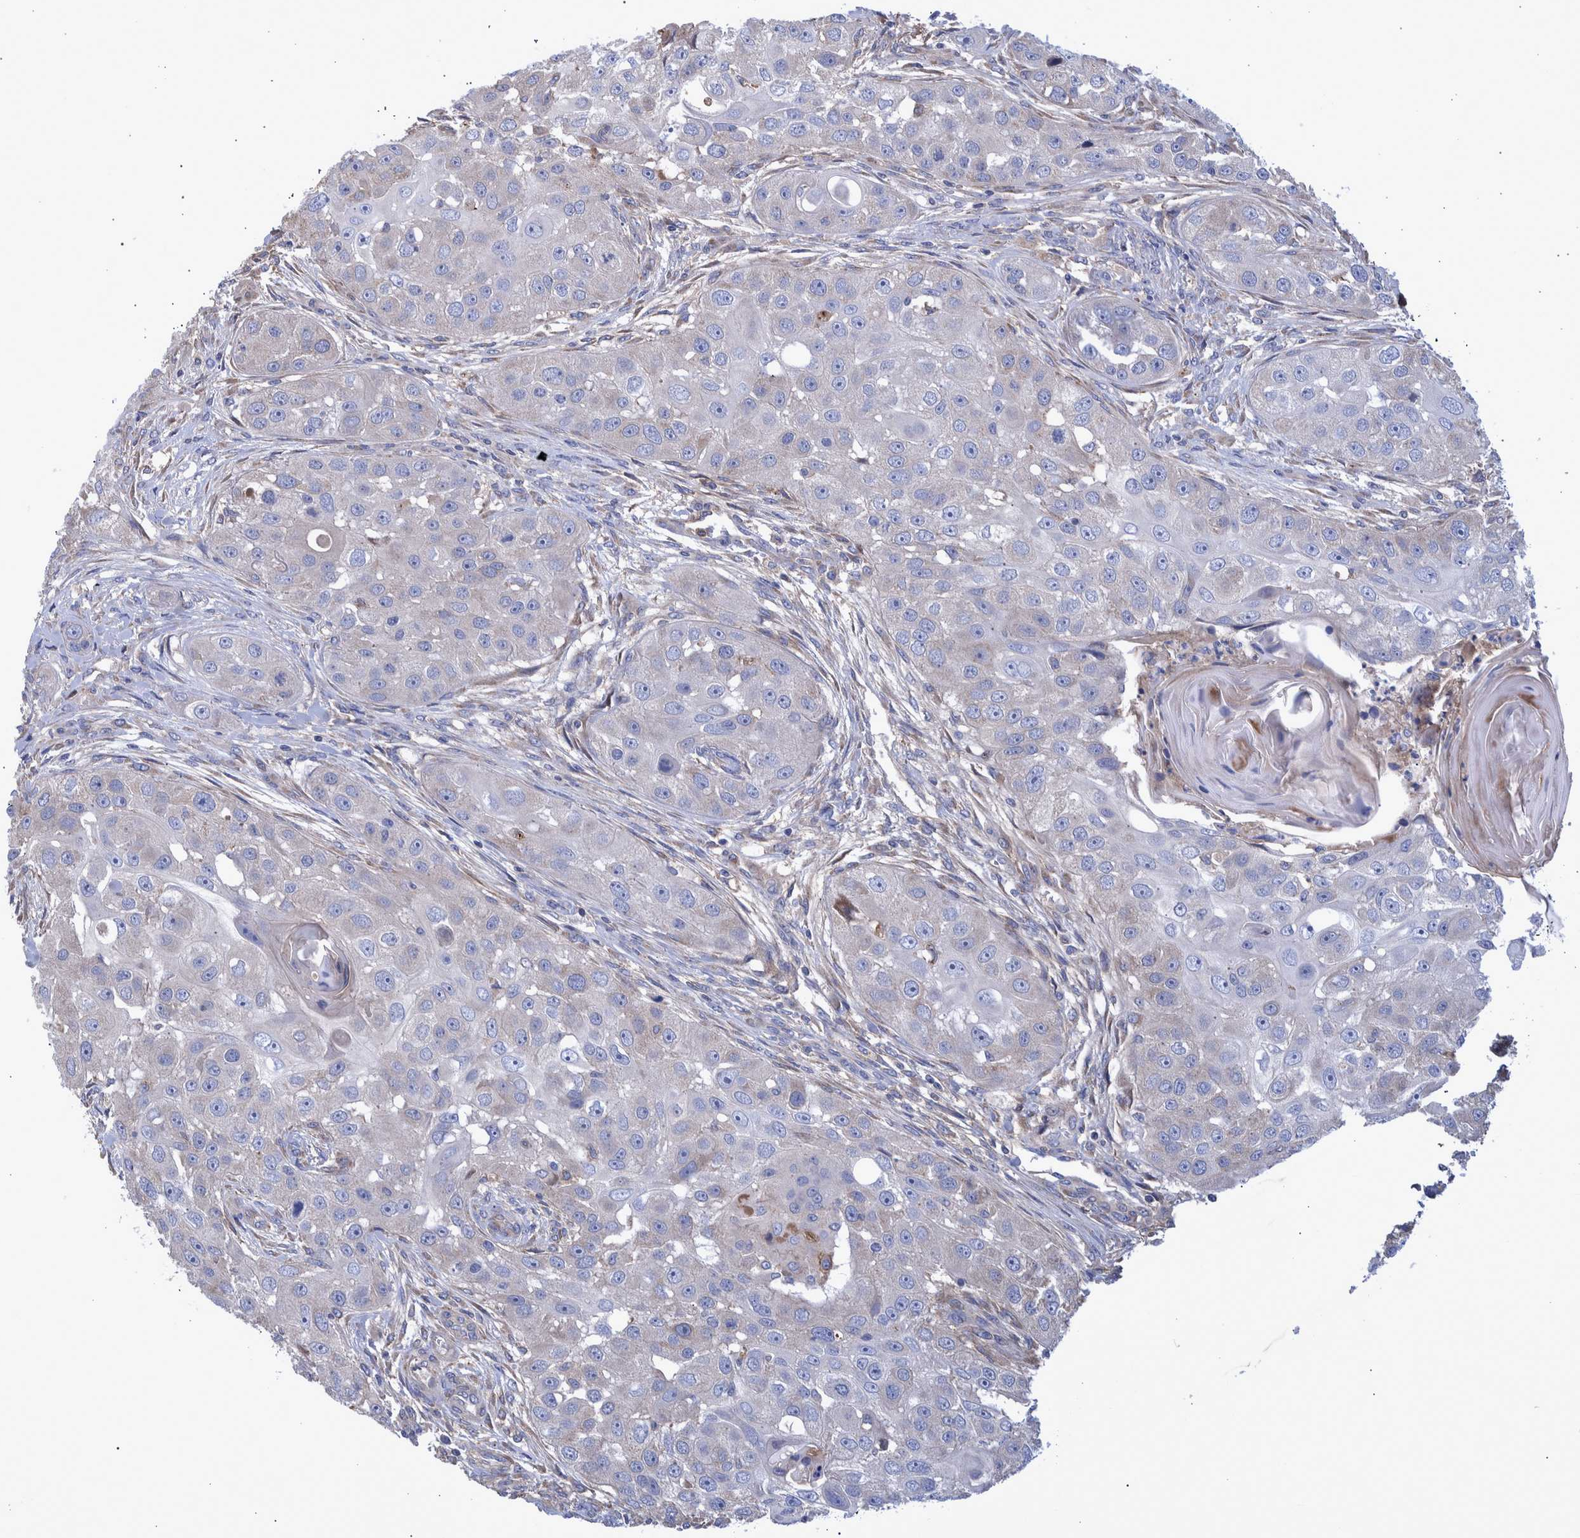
{"staining": {"intensity": "moderate", "quantity": "<25%", "location": "cytoplasmic/membranous"}, "tissue": "head and neck cancer", "cell_type": "Tumor cells", "image_type": "cancer", "snomed": [{"axis": "morphology", "description": "Normal tissue, NOS"}, {"axis": "morphology", "description": "Squamous cell carcinoma, NOS"}, {"axis": "topography", "description": "Skeletal muscle"}, {"axis": "topography", "description": "Head-Neck"}], "caption": "A brown stain highlights moderate cytoplasmic/membranous staining of a protein in human squamous cell carcinoma (head and neck) tumor cells. (Brightfield microscopy of DAB IHC at high magnification).", "gene": "DLL4", "patient": {"sex": "male", "age": 51}}